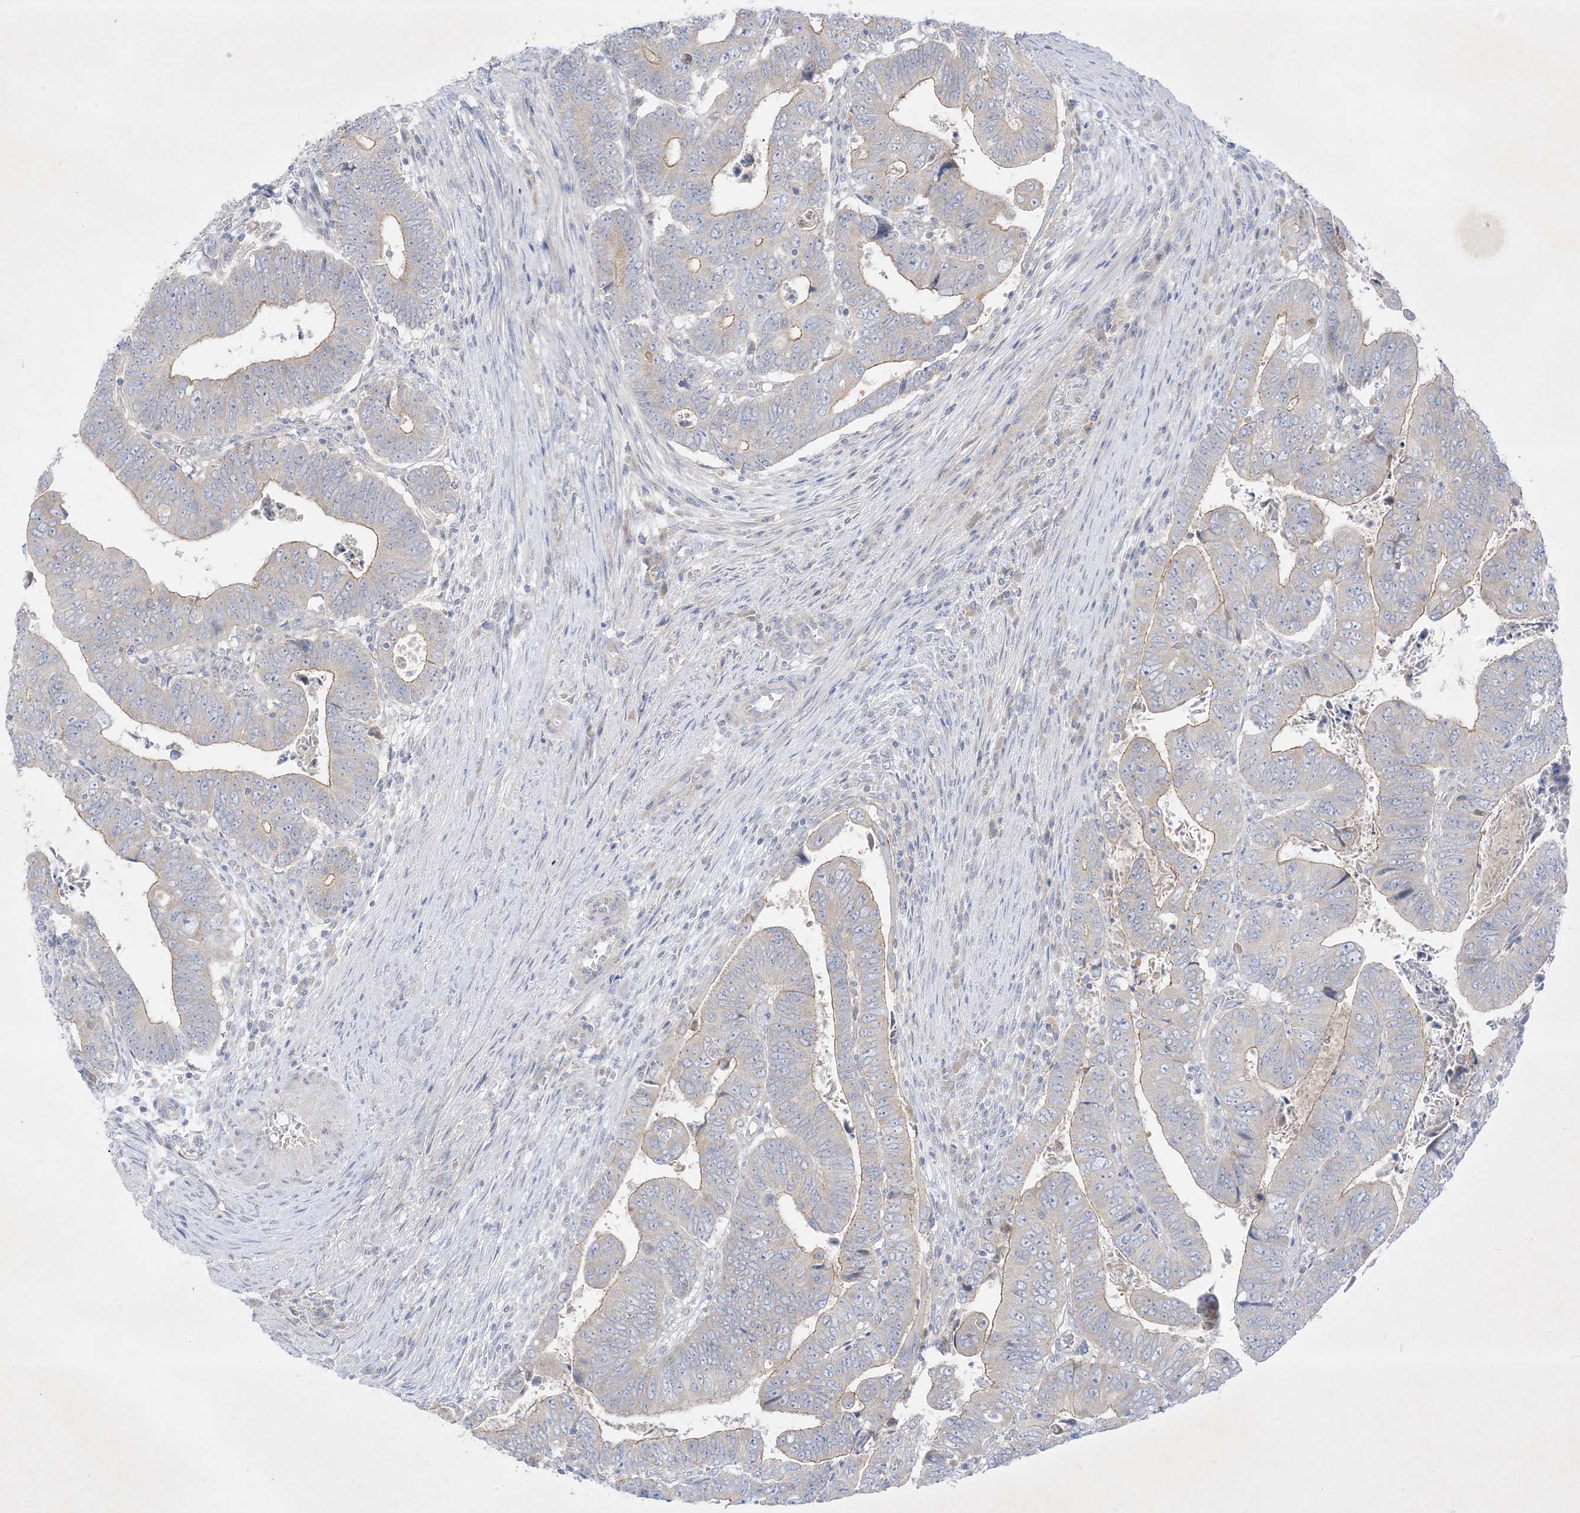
{"staining": {"intensity": "weak", "quantity": "25%-75%", "location": "cytoplasmic/membranous"}, "tissue": "colorectal cancer", "cell_type": "Tumor cells", "image_type": "cancer", "snomed": [{"axis": "morphology", "description": "Normal tissue, NOS"}, {"axis": "morphology", "description": "Adenocarcinoma, NOS"}, {"axis": "topography", "description": "Rectum"}], "caption": "Immunohistochemistry micrograph of neoplastic tissue: human colorectal adenocarcinoma stained using IHC shows low levels of weak protein expression localized specifically in the cytoplasmic/membranous of tumor cells, appearing as a cytoplasmic/membranous brown color.", "gene": "PLEKHA3", "patient": {"sex": "female", "age": 65}}